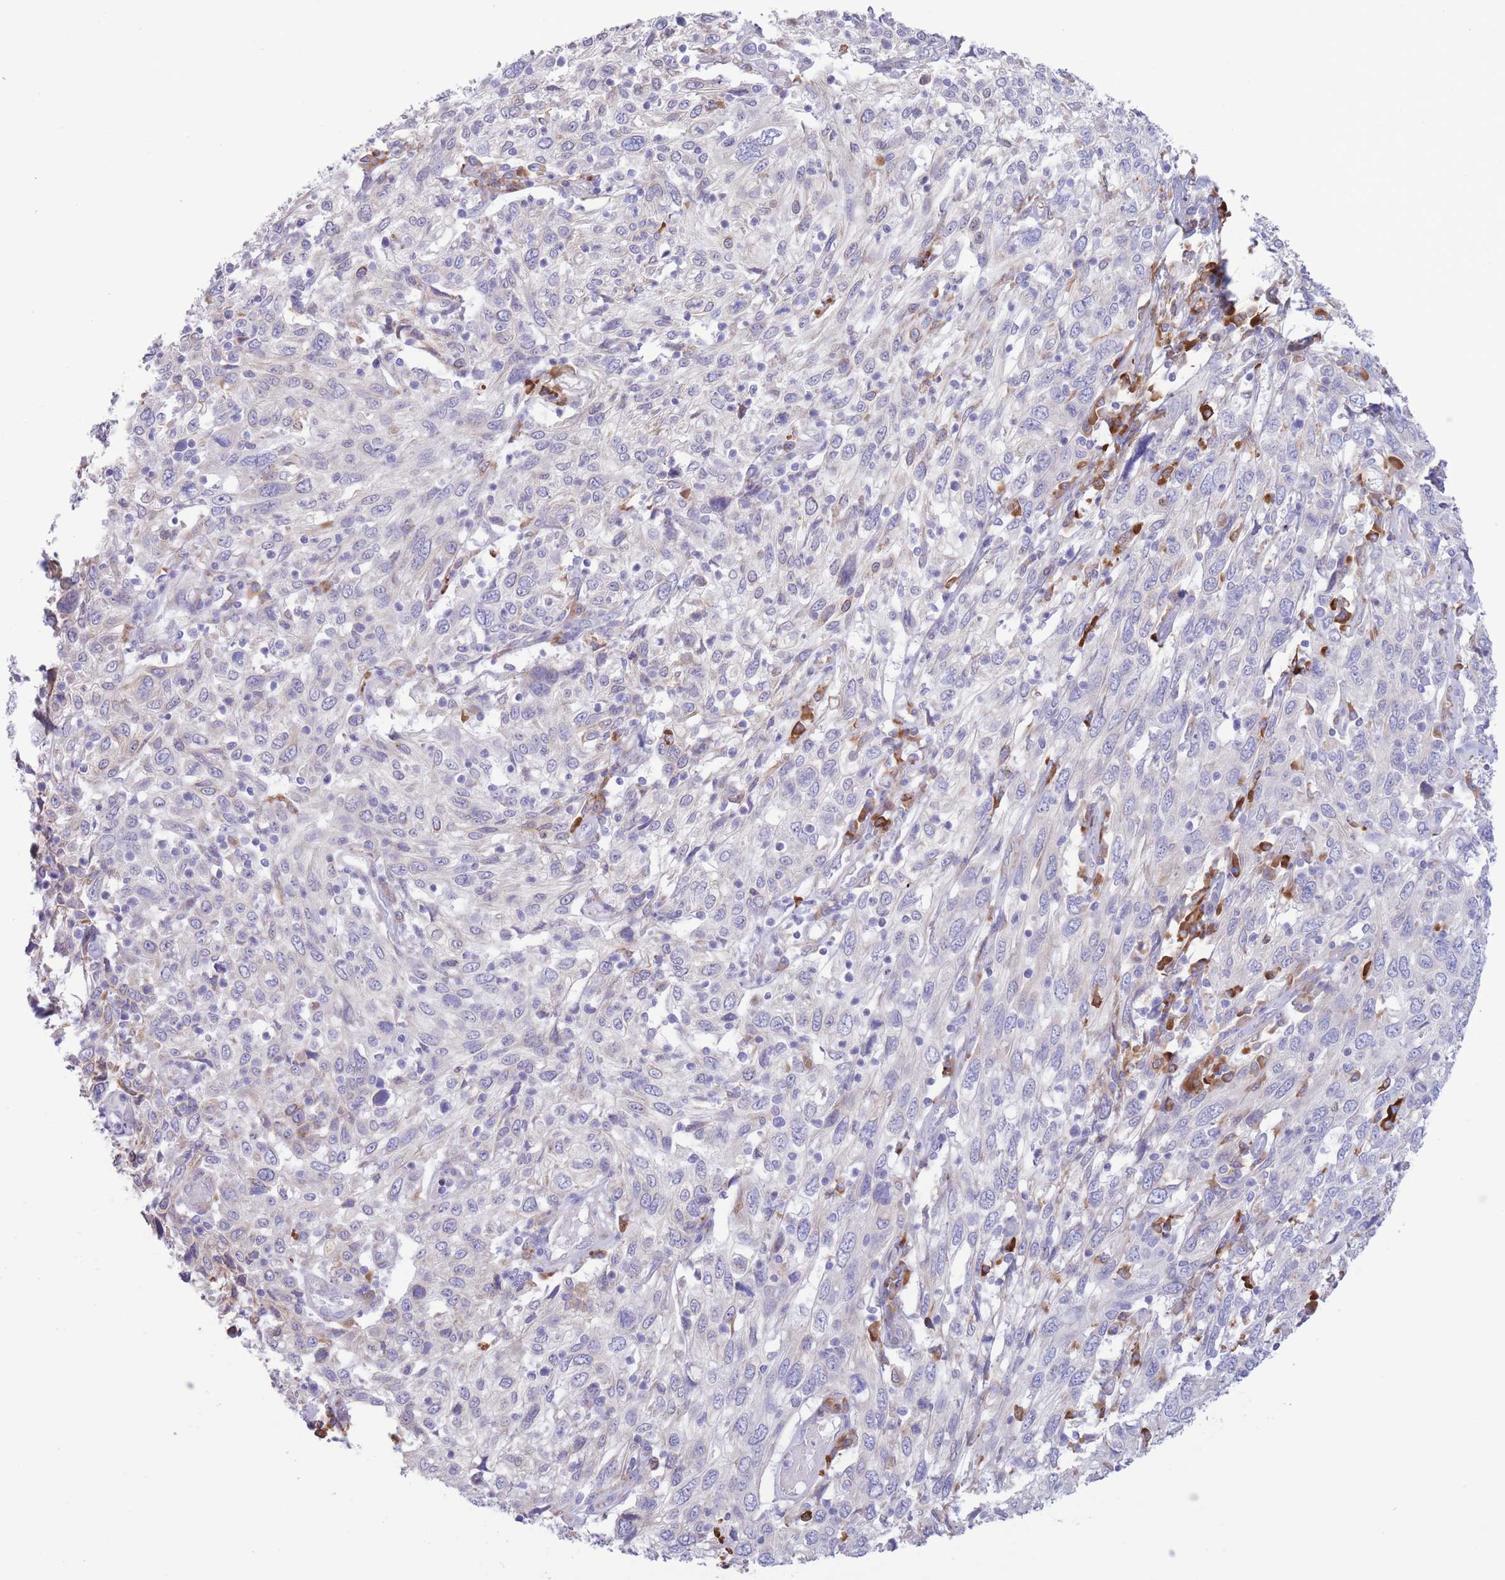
{"staining": {"intensity": "negative", "quantity": "none", "location": "none"}, "tissue": "cervical cancer", "cell_type": "Tumor cells", "image_type": "cancer", "snomed": [{"axis": "morphology", "description": "Squamous cell carcinoma, NOS"}, {"axis": "topography", "description": "Cervix"}], "caption": "The immunohistochemistry micrograph has no significant expression in tumor cells of cervical cancer (squamous cell carcinoma) tissue.", "gene": "MYDGF", "patient": {"sex": "female", "age": 46}}